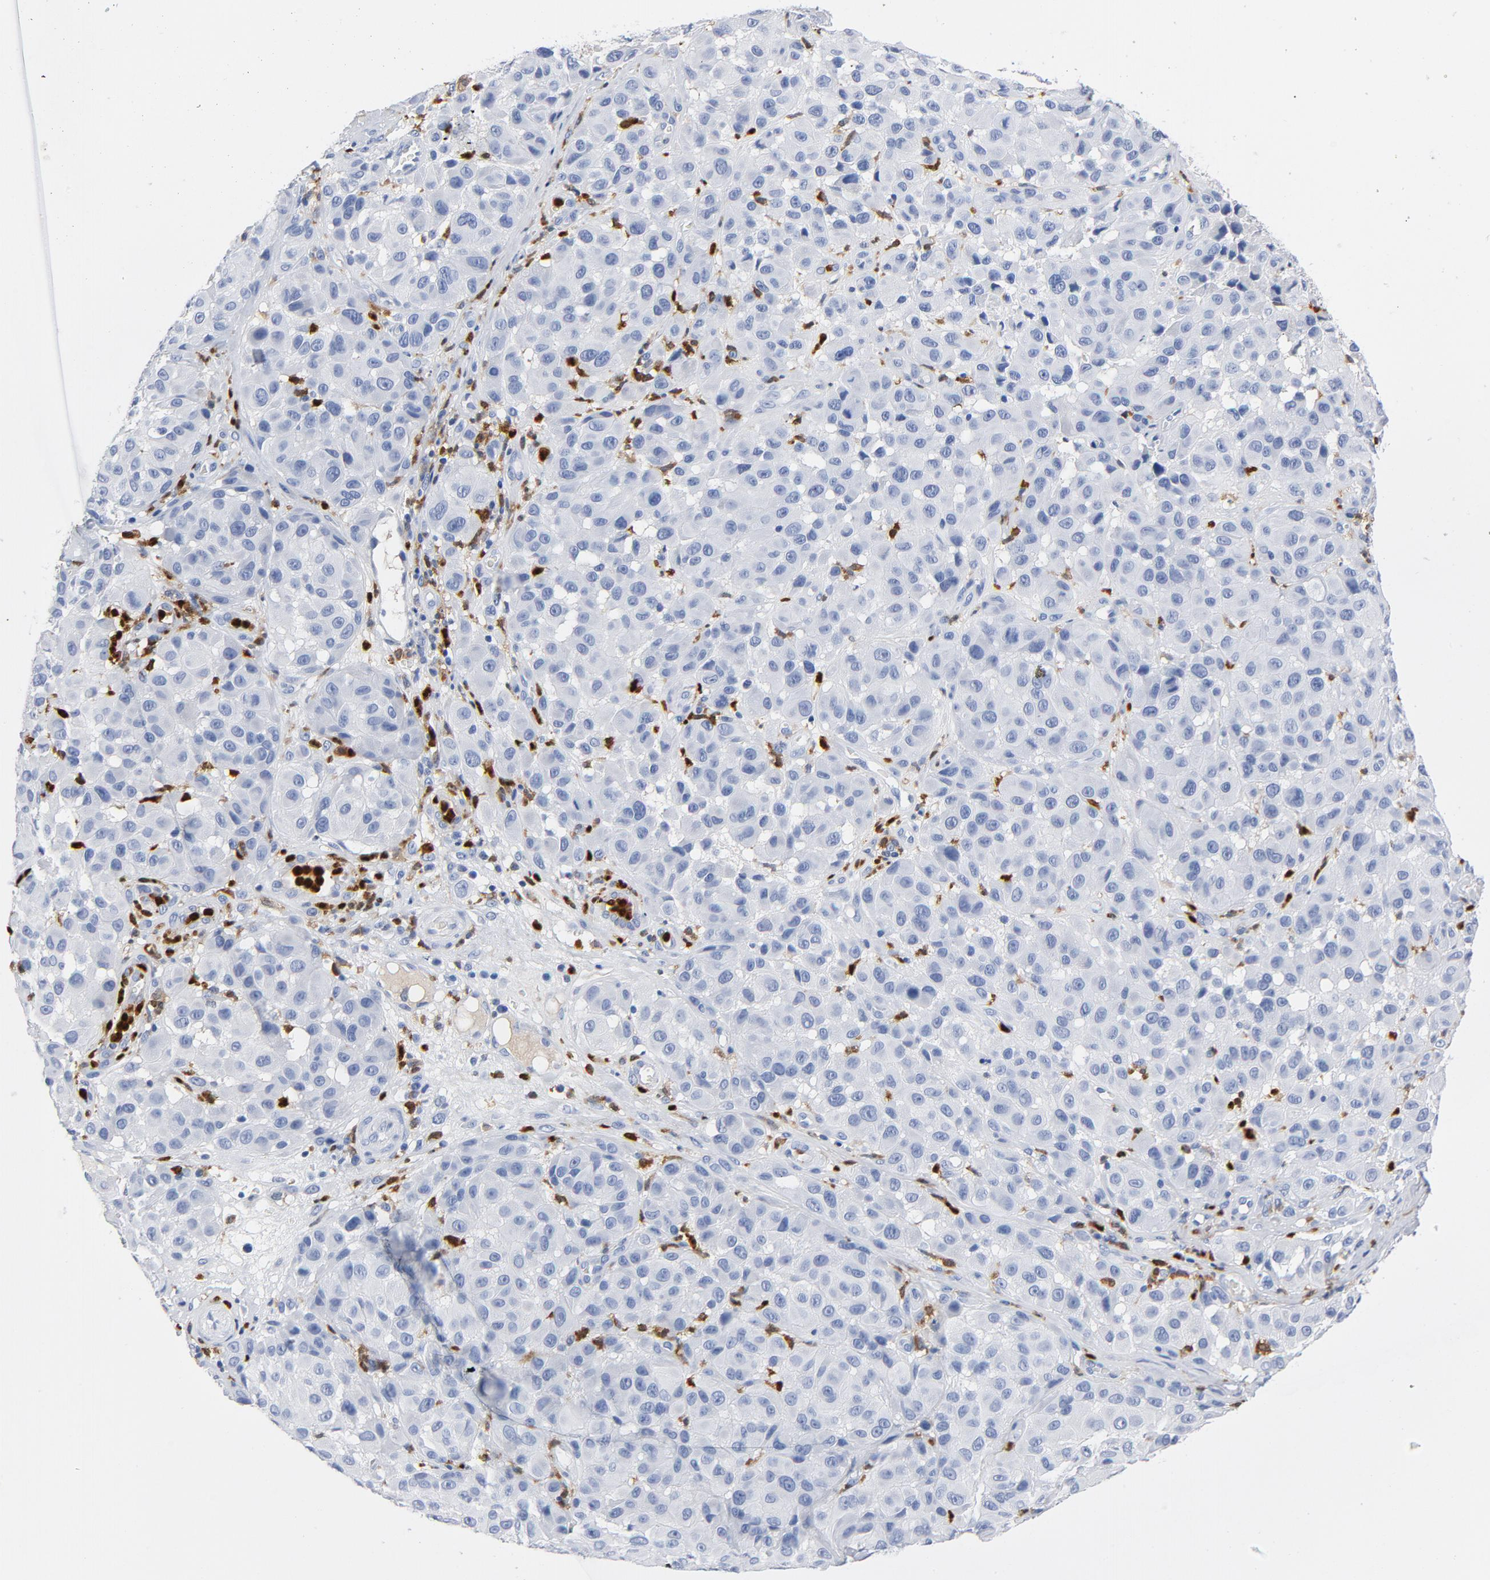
{"staining": {"intensity": "negative", "quantity": "none", "location": "none"}, "tissue": "melanoma", "cell_type": "Tumor cells", "image_type": "cancer", "snomed": [{"axis": "morphology", "description": "Malignant melanoma, NOS"}, {"axis": "topography", "description": "Skin"}], "caption": "Photomicrograph shows no protein positivity in tumor cells of melanoma tissue.", "gene": "NCF1", "patient": {"sex": "female", "age": 21}}